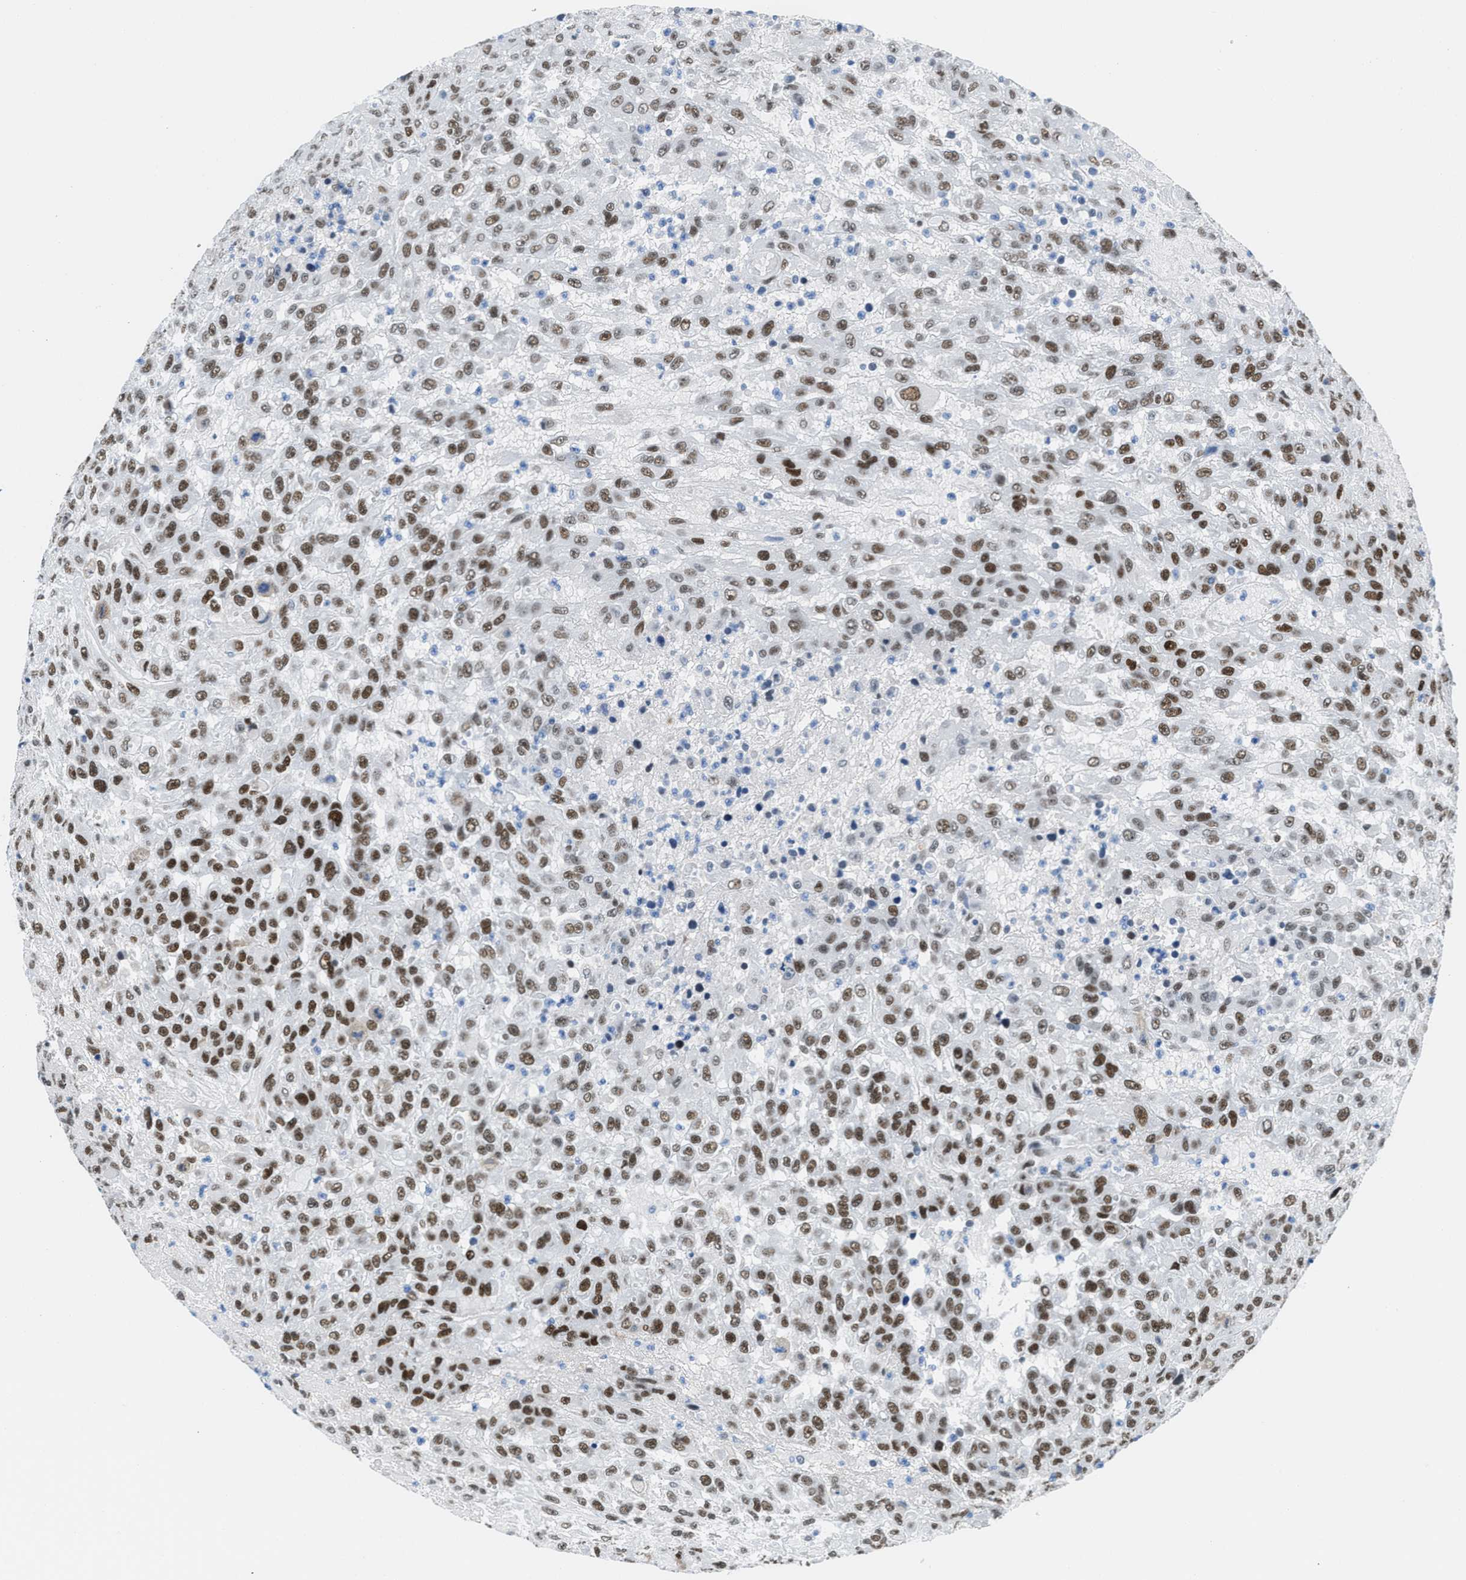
{"staining": {"intensity": "strong", "quantity": ">75%", "location": "nuclear"}, "tissue": "urothelial cancer", "cell_type": "Tumor cells", "image_type": "cancer", "snomed": [{"axis": "morphology", "description": "Urothelial carcinoma, High grade"}, {"axis": "topography", "description": "Urinary bladder"}], "caption": "Urothelial cancer tissue demonstrates strong nuclear expression in about >75% of tumor cells", "gene": "SMARCAD1", "patient": {"sex": "male", "age": 46}}